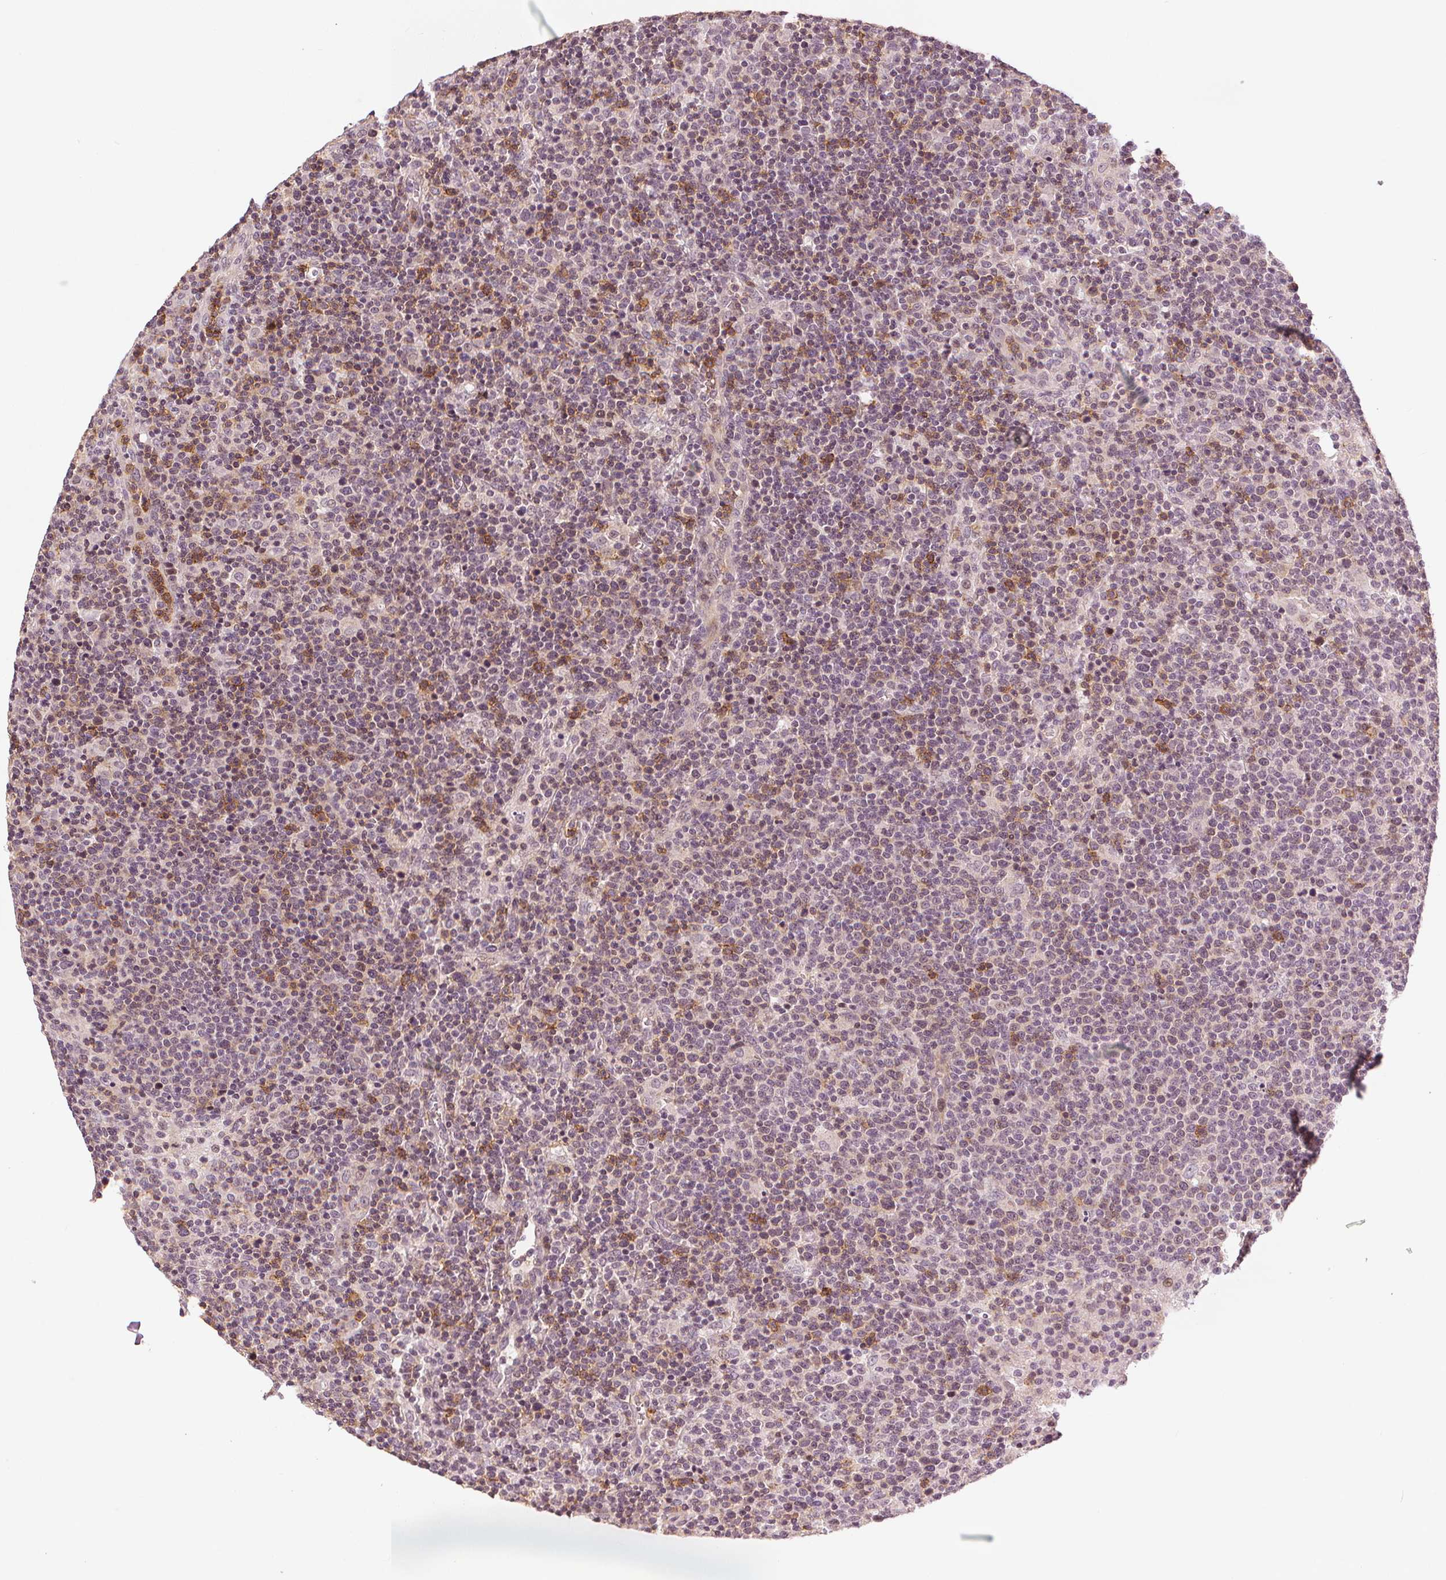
{"staining": {"intensity": "weak", "quantity": "<25%", "location": "cytoplasmic/membranous"}, "tissue": "lymphoma", "cell_type": "Tumor cells", "image_type": "cancer", "snomed": [{"axis": "morphology", "description": "Malignant lymphoma, non-Hodgkin's type, High grade"}, {"axis": "topography", "description": "Lymph node"}], "caption": "IHC image of lymphoma stained for a protein (brown), which shows no staining in tumor cells.", "gene": "SLC34A1", "patient": {"sex": "male", "age": 61}}